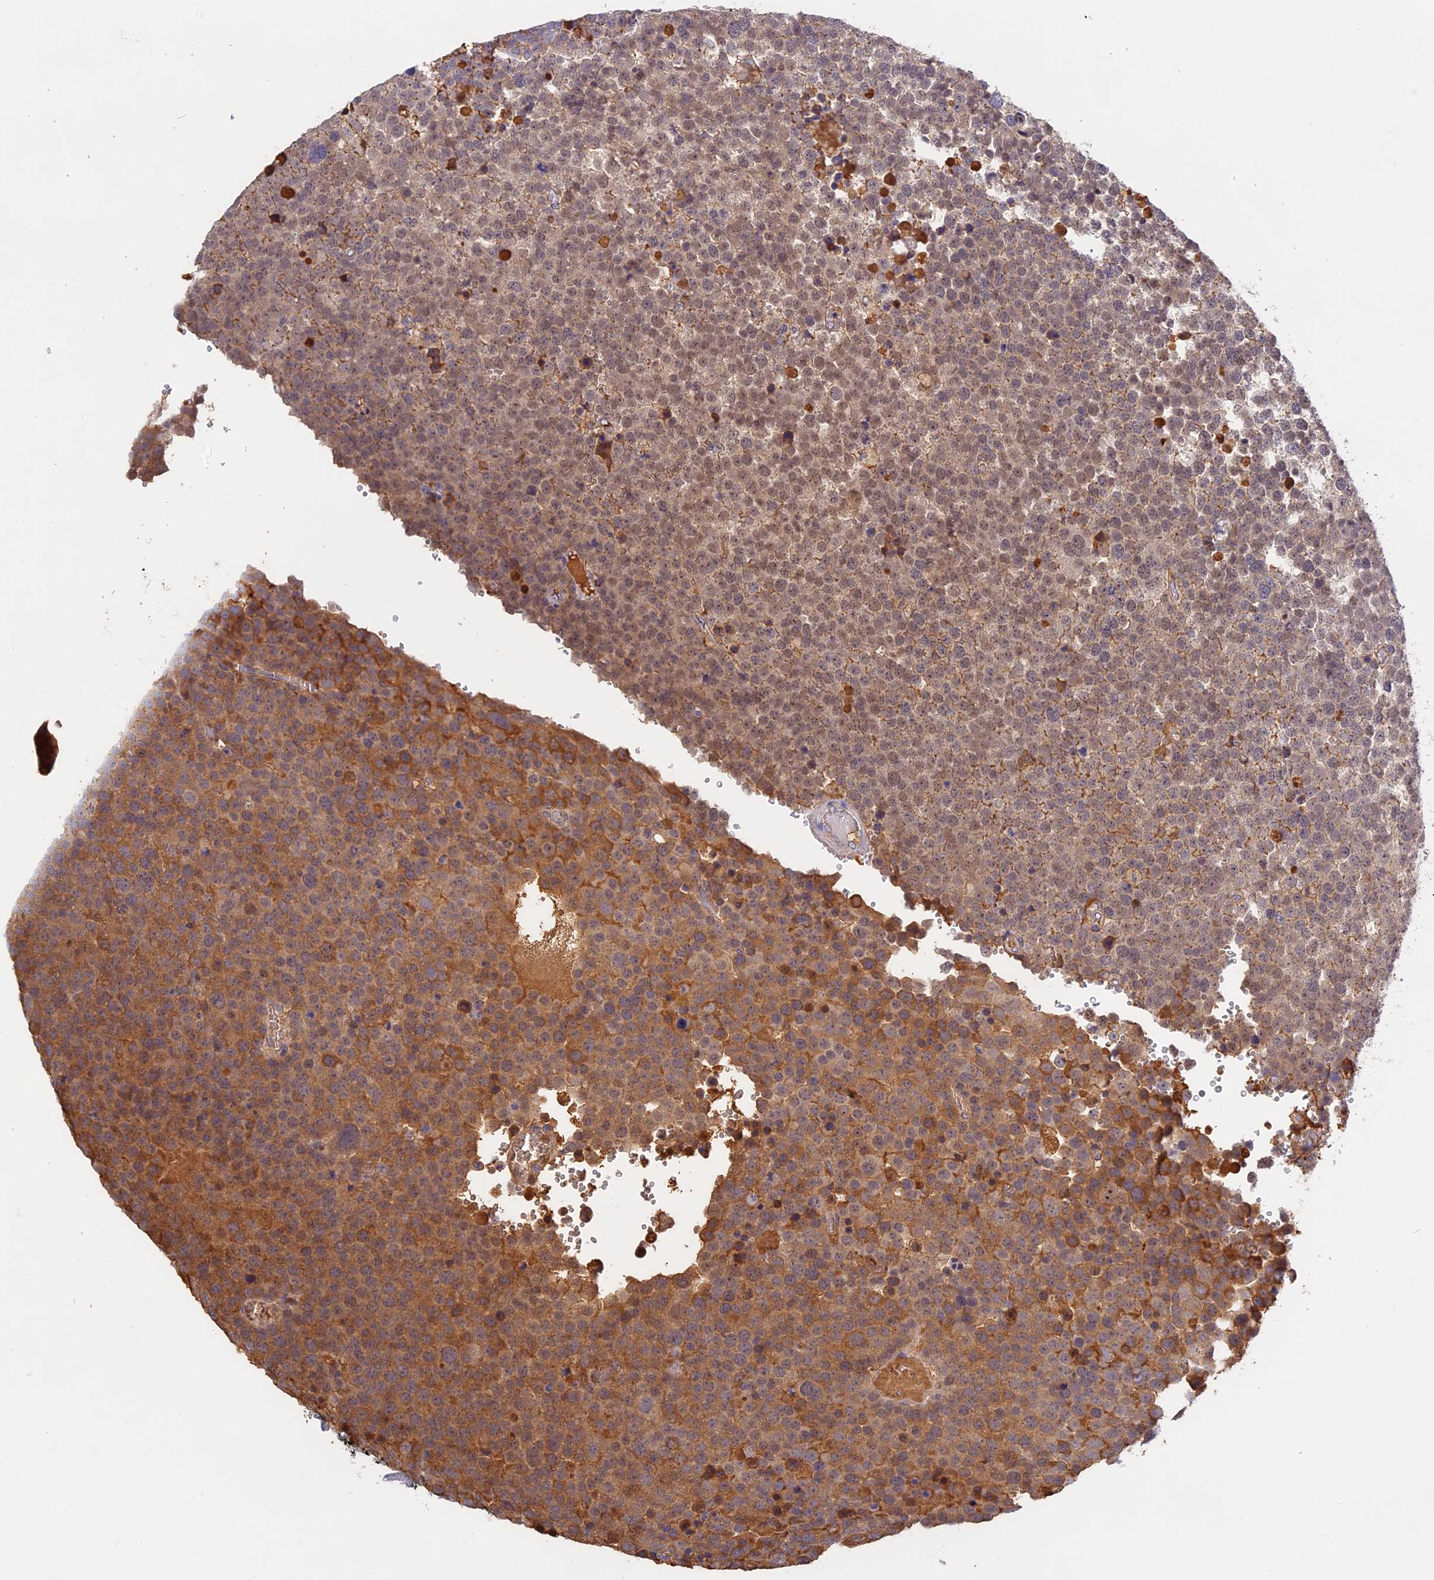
{"staining": {"intensity": "moderate", "quantity": "25%-75%", "location": "cytoplasmic/membranous"}, "tissue": "testis cancer", "cell_type": "Tumor cells", "image_type": "cancer", "snomed": [{"axis": "morphology", "description": "Seminoma, NOS"}, {"axis": "topography", "description": "Testis"}], "caption": "IHC histopathology image of seminoma (testis) stained for a protein (brown), which shows medium levels of moderate cytoplasmic/membranous positivity in about 25%-75% of tumor cells.", "gene": "ADGRD1", "patient": {"sex": "male", "age": 71}}